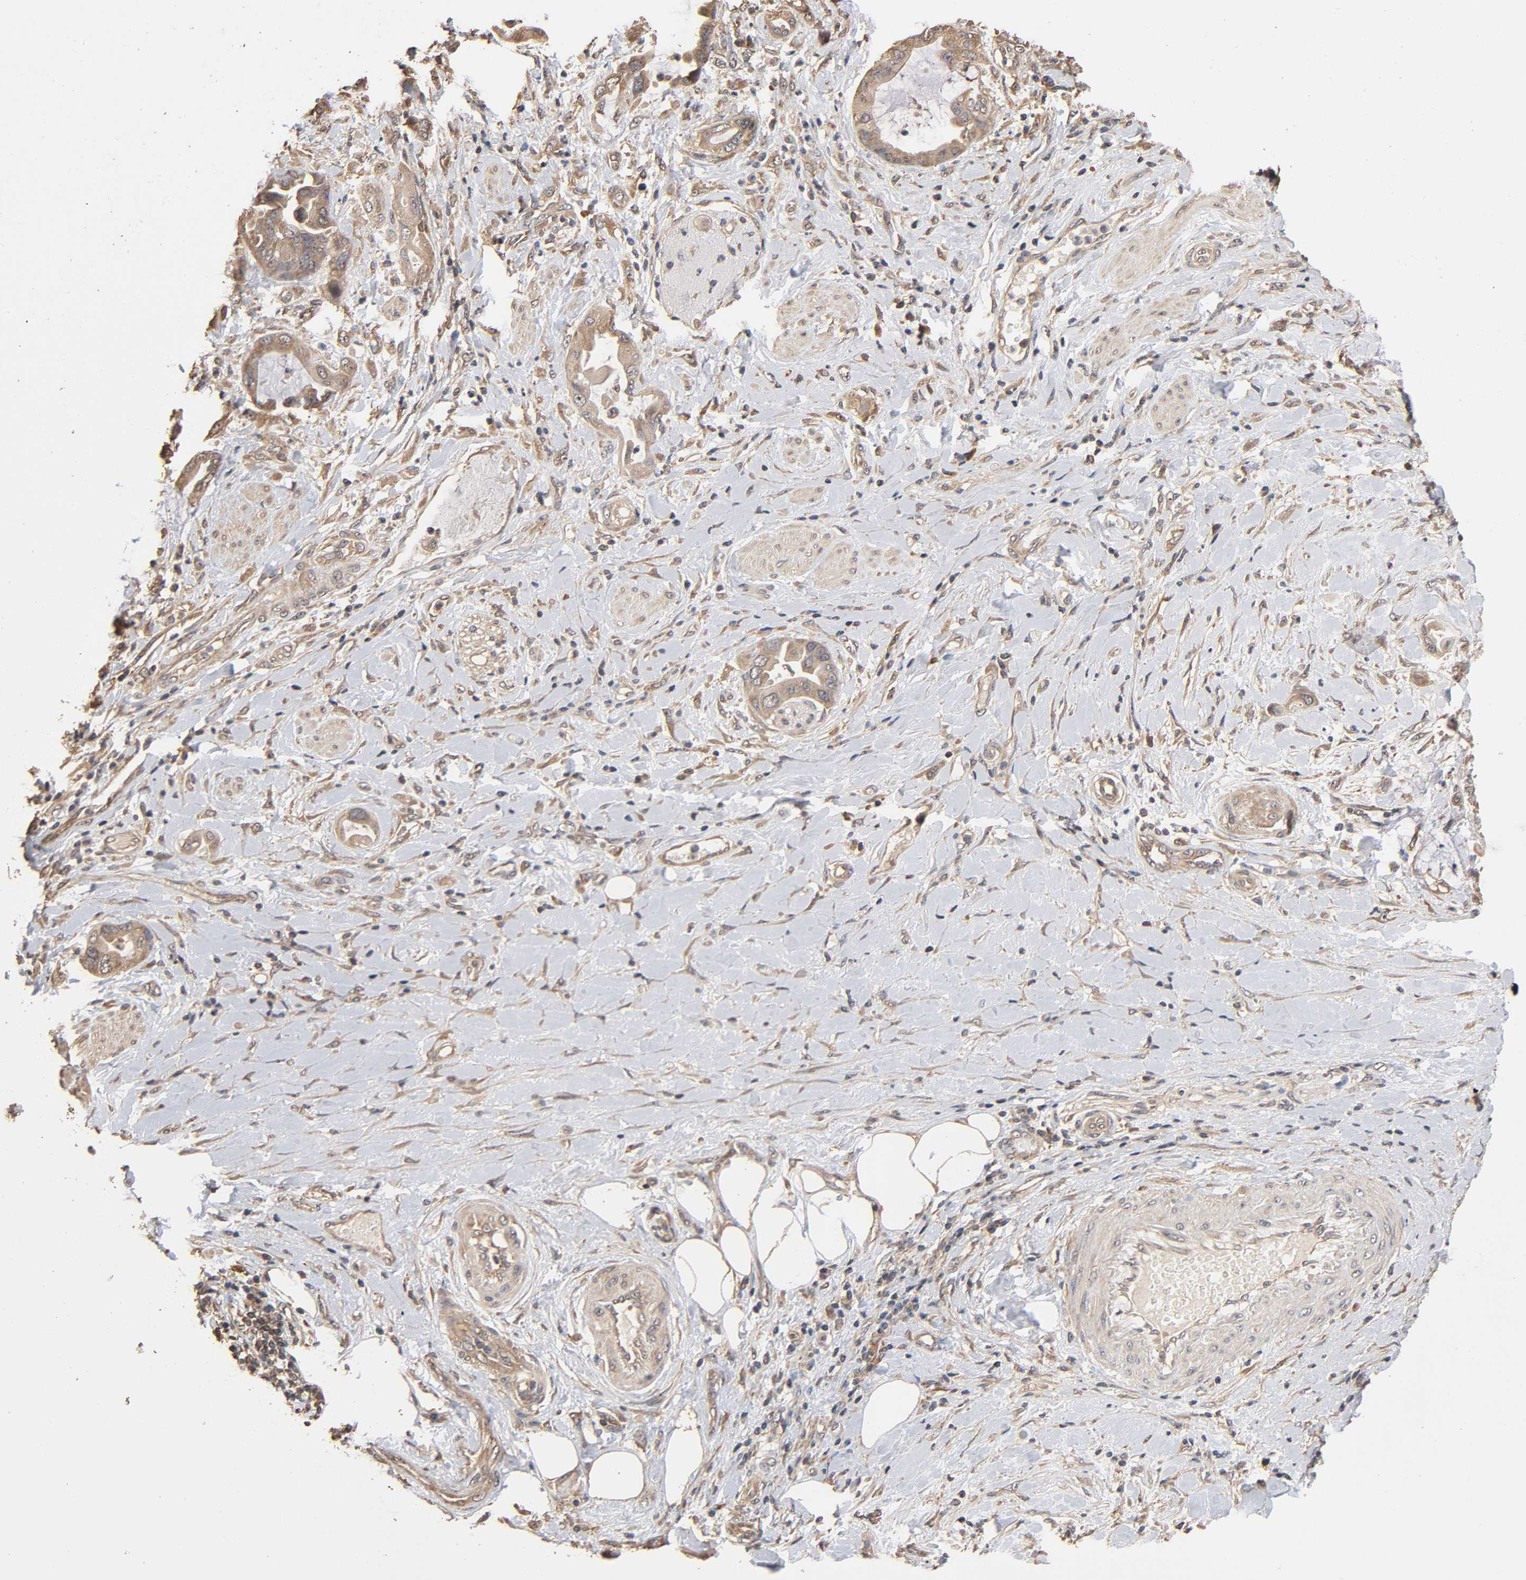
{"staining": {"intensity": "weak", "quantity": ">75%", "location": "cytoplasmic/membranous"}, "tissue": "pancreatic cancer", "cell_type": "Tumor cells", "image_type": "cancer", "snomed": [{"axis": "morphology", "description": "Adenocarcinoma, NOS"}, {"axis": "morphology", "description": "Adenocarcinoma, metastatic, NOS"}, {"axis": "topography", "description": "Lymph node"}, {"axis": "topography", "description": "Pancreas"}, {"axis": "topography", "description": "Duodenum"}], "caption": "A low amount of weak cytoplasmic/membranous expression is appreciated in approximately >75% of tumor cells in pancreatic cancer (metastatic adenocarcinoma) tissue.", "gene": "ARHGEF7", "patient": {"sex": "female", "age": 64}}